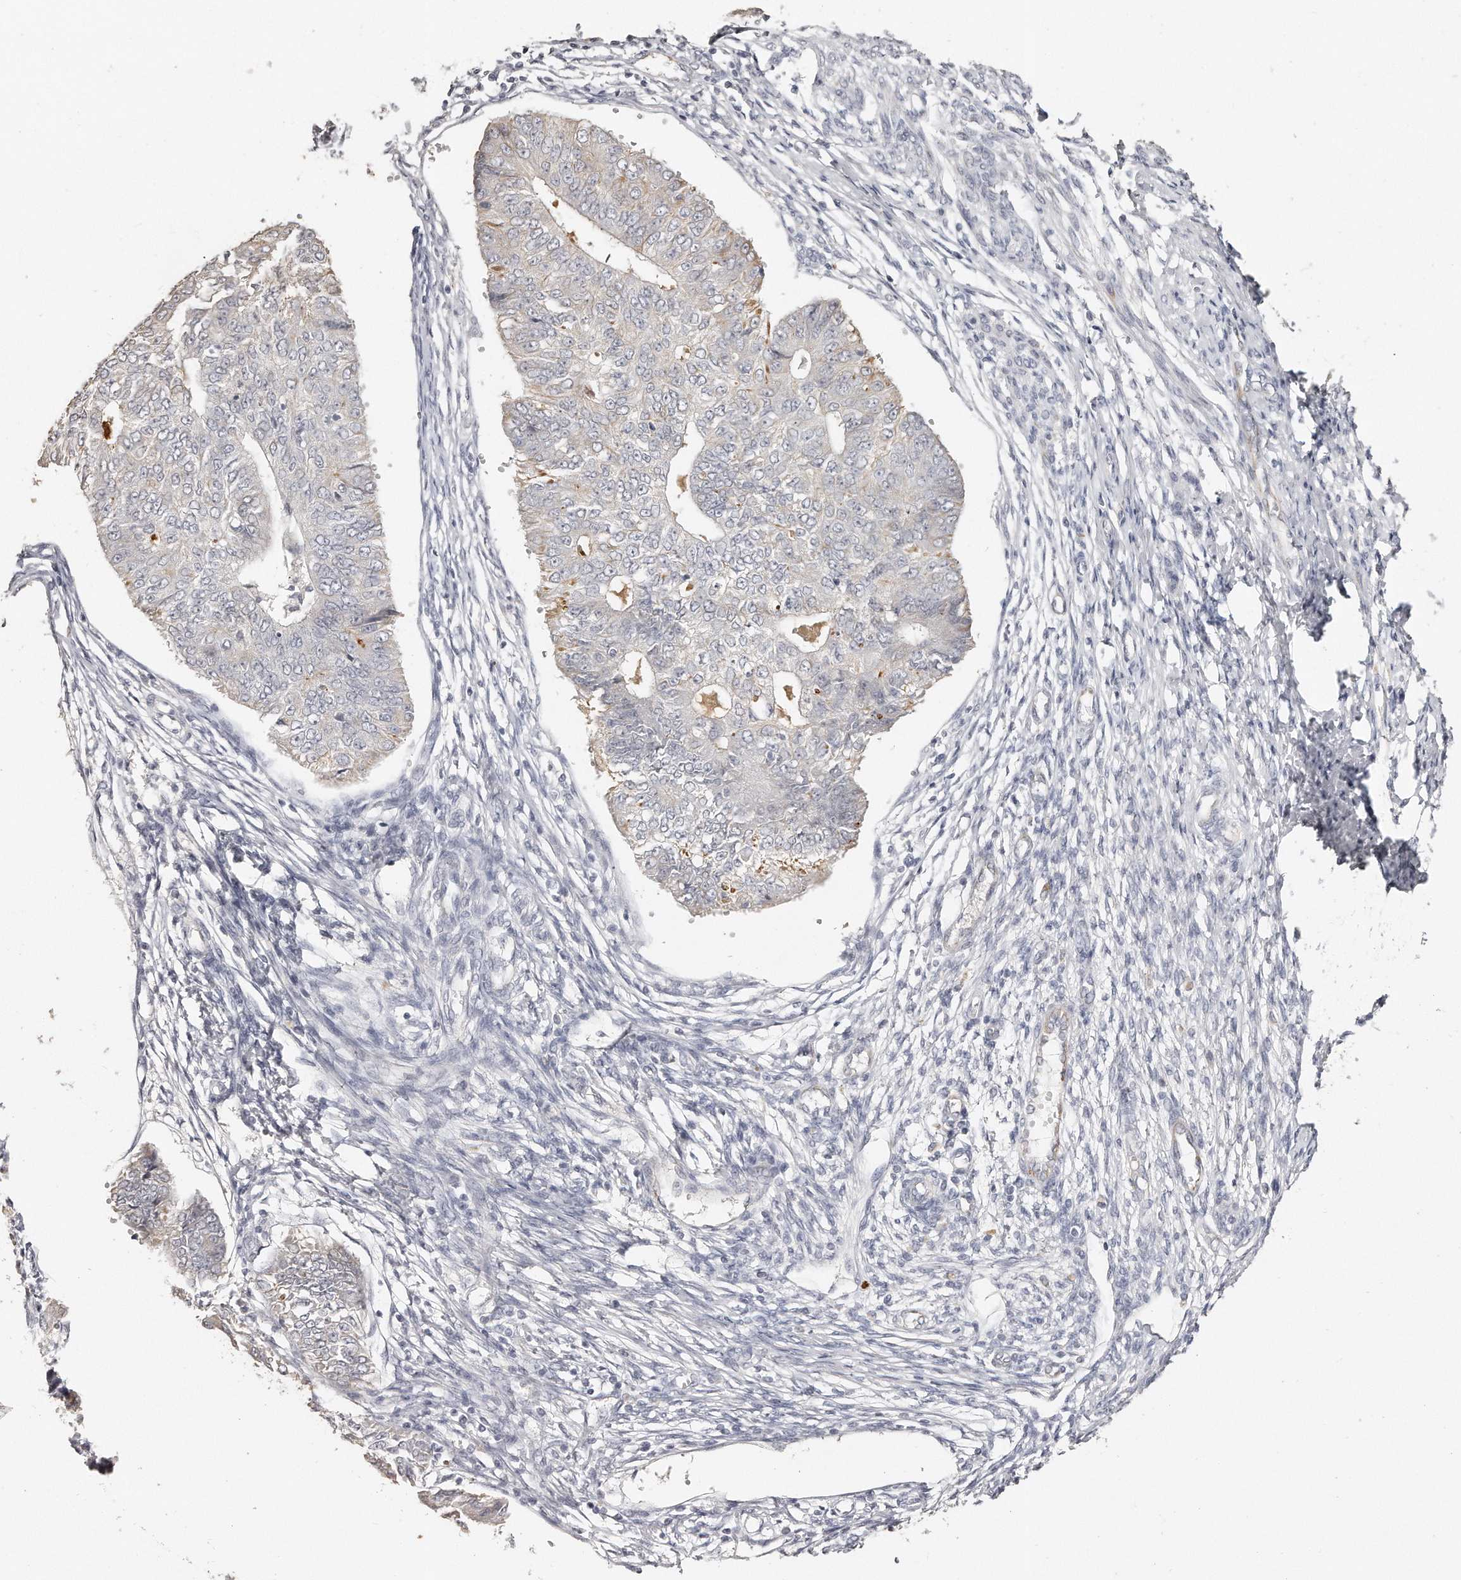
{"staining": {"intensity": "negative", "quantity": "none", "location": "none"}, "tissue": "endometrial cancer", "cell_type": "Tumor cells", "image_type": "cancer", "snomed": [{"axis": "morphology", "description": "Adenocarcinoma, NOS"}, {"axis": "topography", "description": "Endometrium"}], "caption": "A histopathology image of human endometrial adenocarcinoma is negative for staining in tumor cells.", "gene": "ZYG11A", "patient": {"sex": "female", "age": 32}}